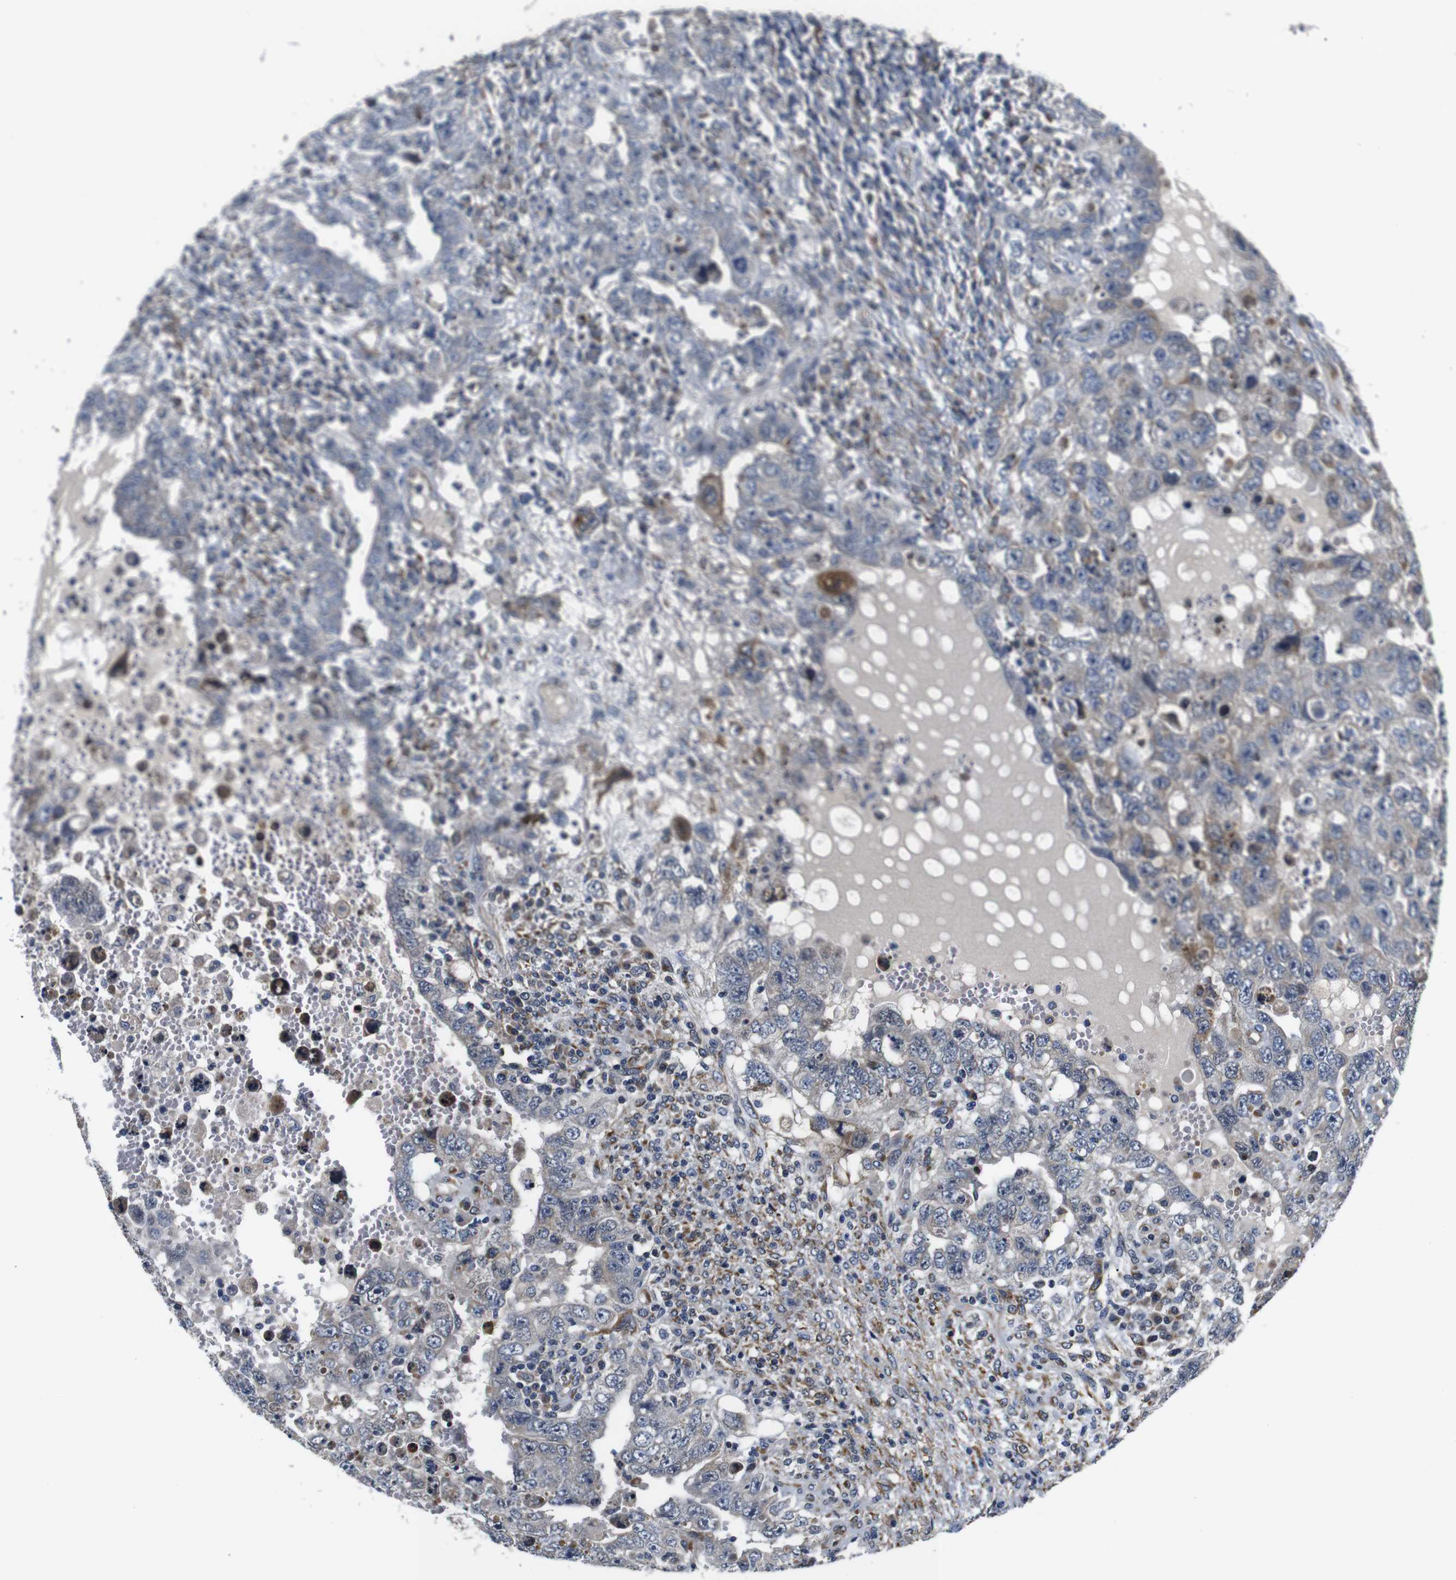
{"staining": {"intensity": "moderate", "quantity": "<25%", "location": "cytoplasmic/membranous"}, "tissue": "testis cancer", "cell_type": "Tumor cells", "image_type": "cancer", "snomed": [{"axis": "morphology", "description": "Carcinoma, Embryonal, NOS"}, {"axis": "topography", "description": "Testis"}], "caption": "A low amount of moderate cytoplasmic/membranous positivity is seen in about <25% of tumor cells in testis cancer (embryonal carcinoma) tissue.", "gene": "FKBP14", "patient": {"sex": "male", "age": 26}}